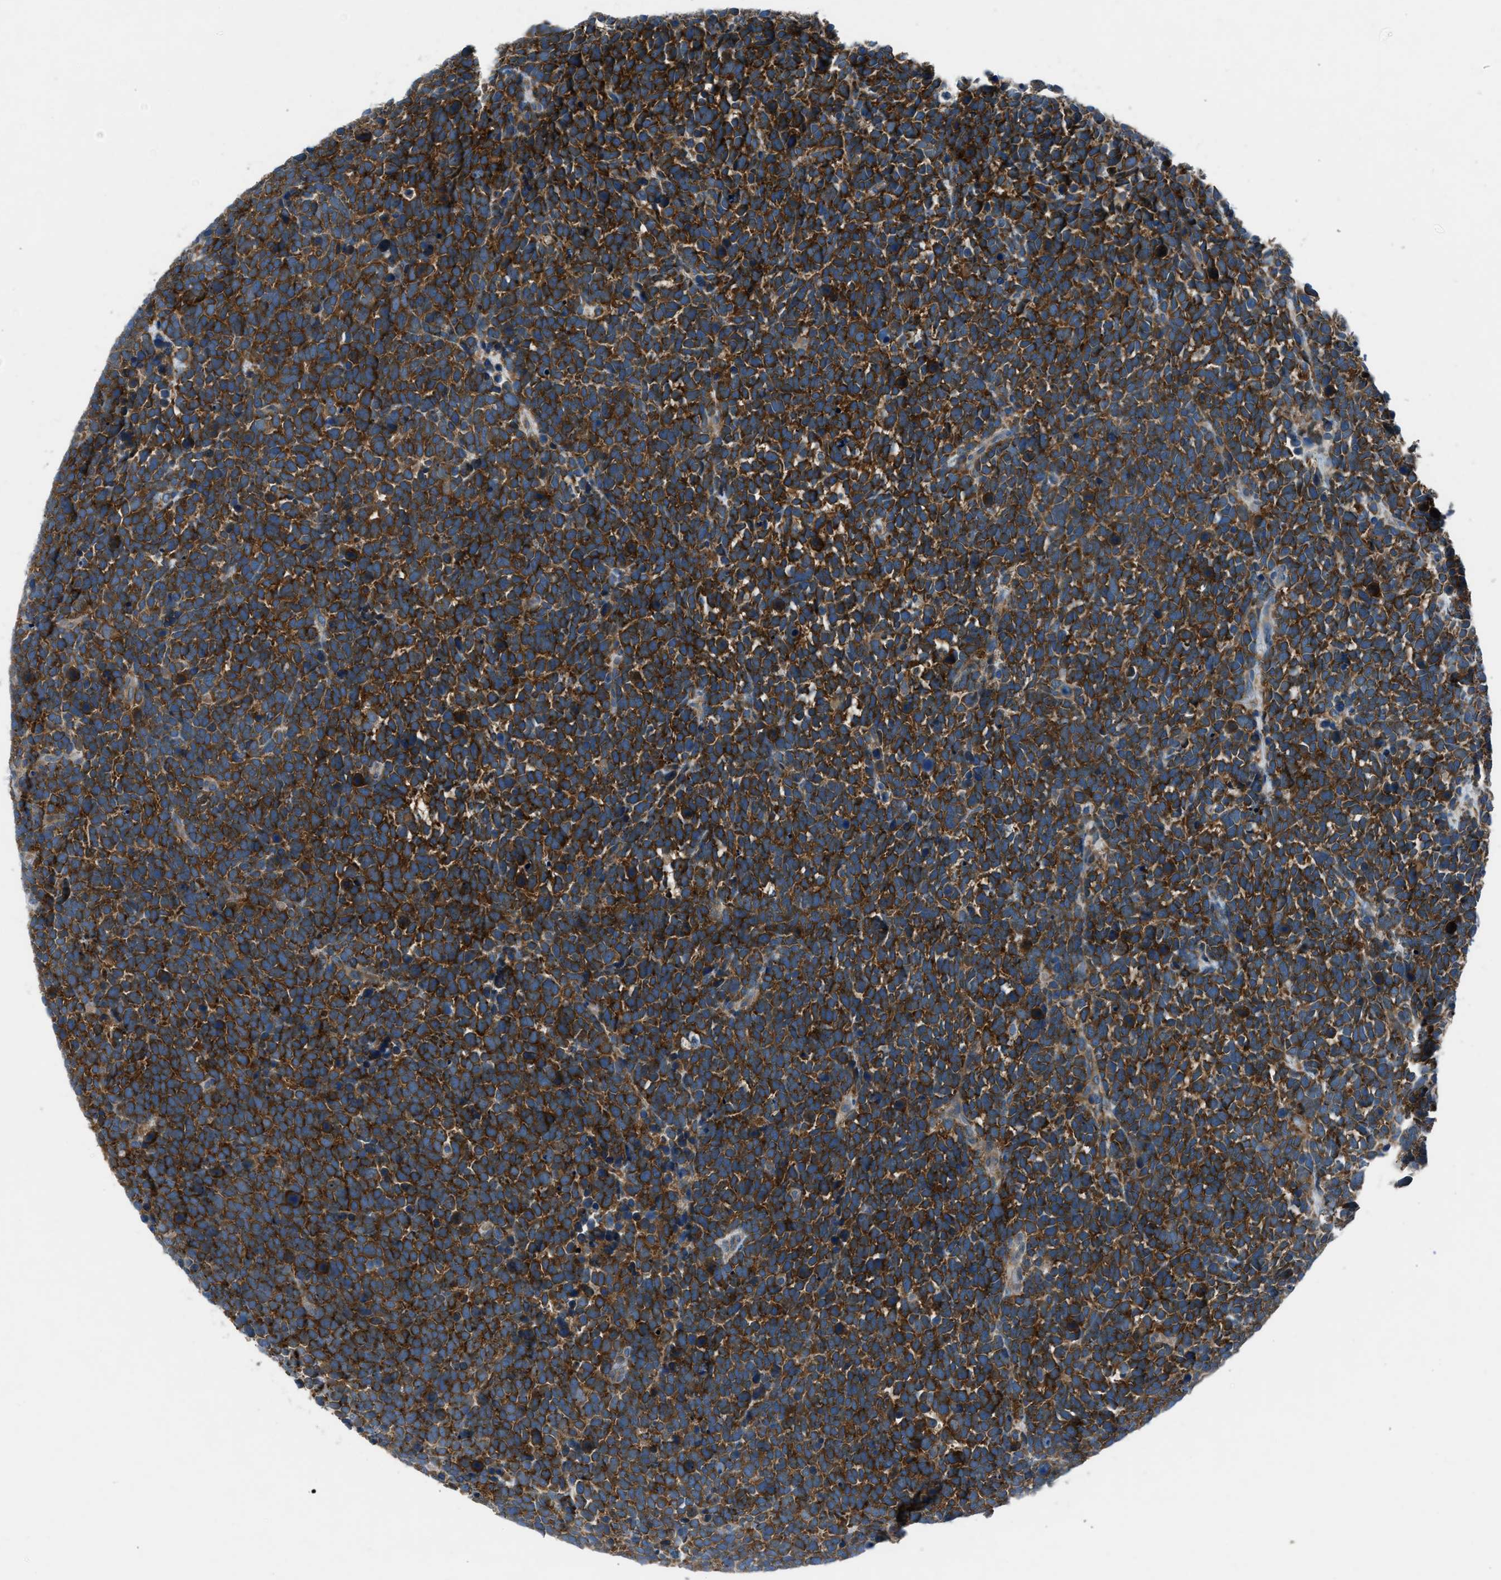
{"staining": {"intensity": "strong", "quantity": ">75%", "location": "cytoplasmic/membranous"}, "tissue": "urothelial cancer", "cell_type": "Tumor cells", "image_type": "cancer", "snomed": [{"axis": "morphology", "description": "Urothelial carcinoma, High grade"}, {"axis": "topography", "description": "Urinary bladder"}], "caption": "Tumor cells demonstrate strong cytoplasmic/membranous expression in about >75% of cells in urothelial carcinoma (high-grade).", "gene": "BMP1", "patient": {"sex": "female", "age": 82}}